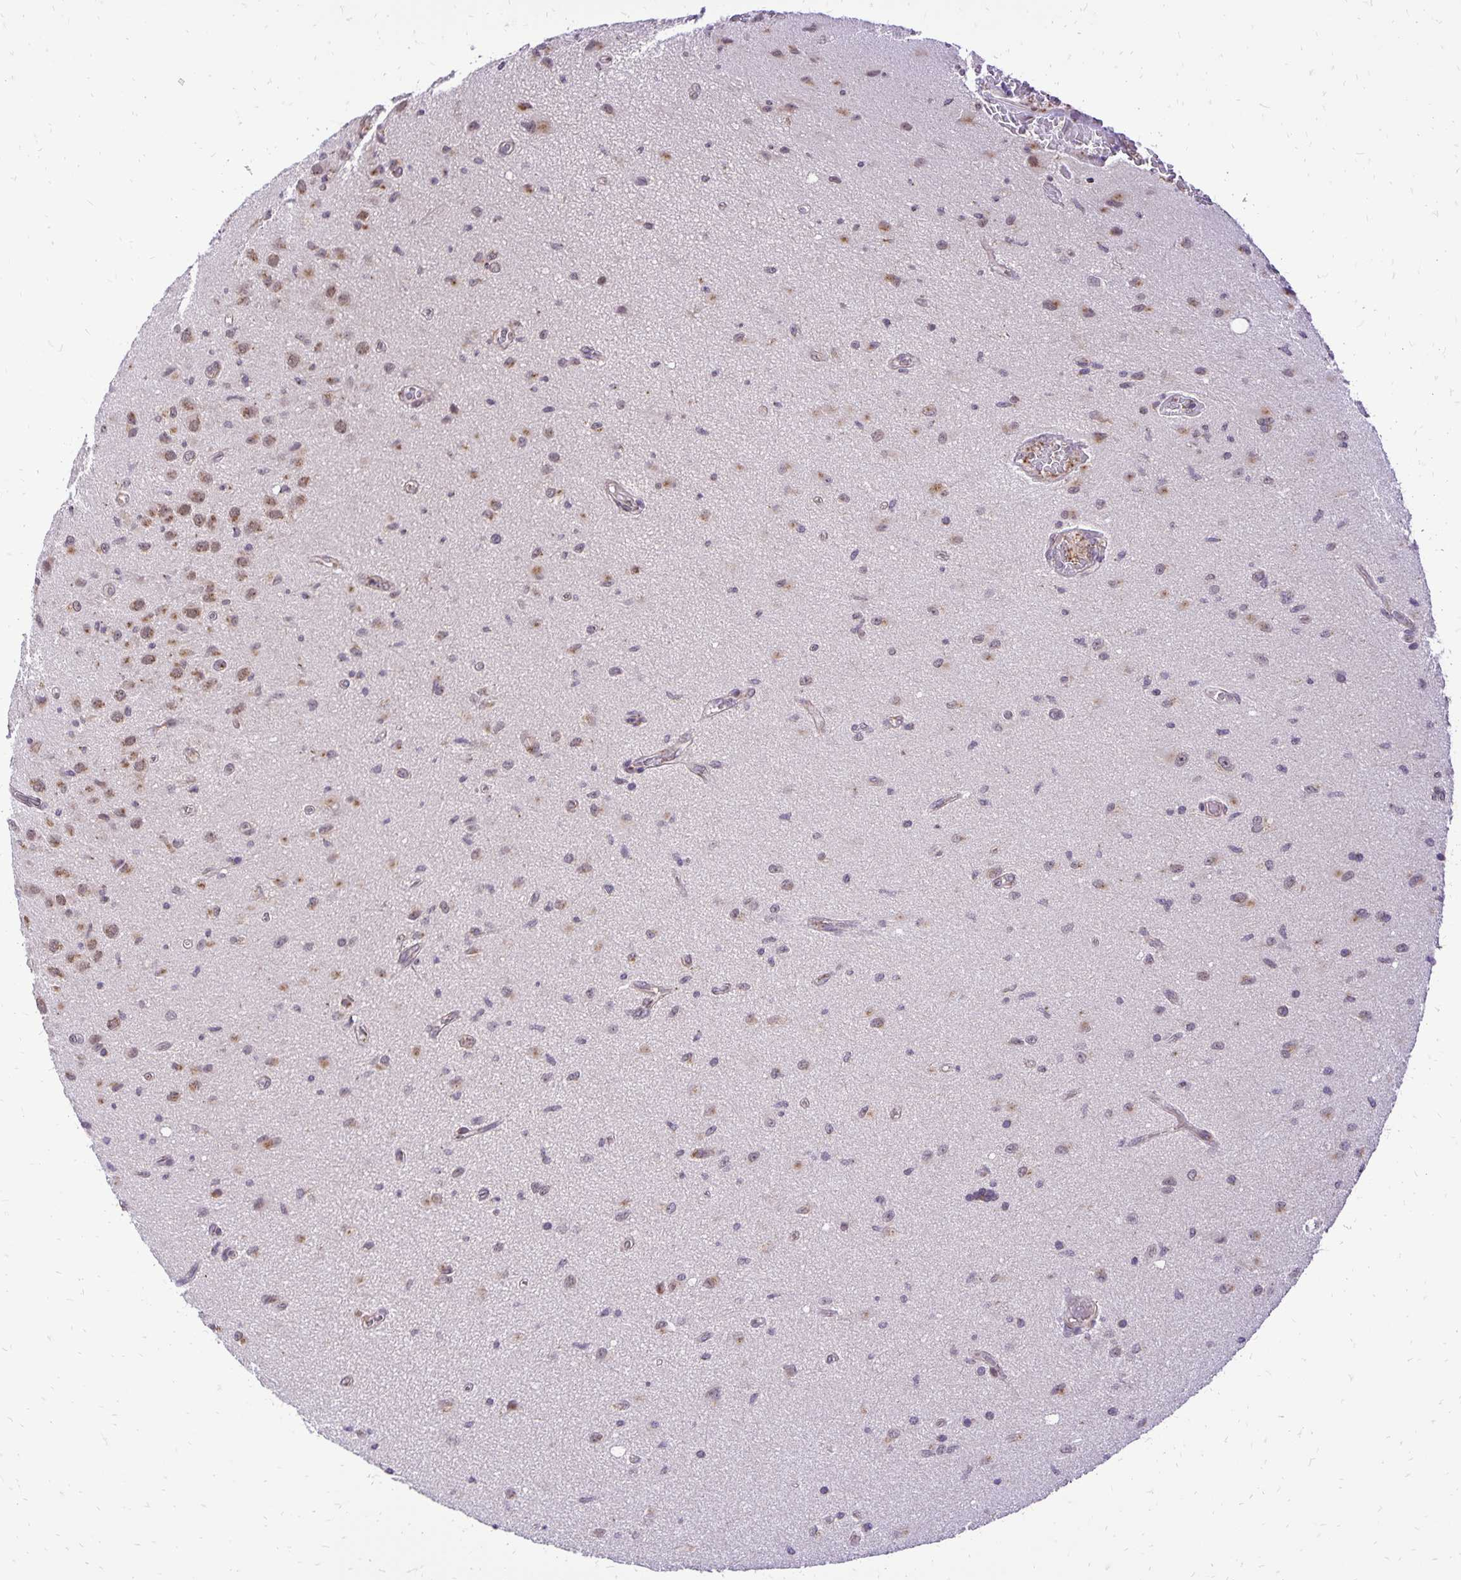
{"staining": {"intensity": "weak", "quantity": "25%-75%", "location": "cytoplasmic/membranous,nuclear"}, "tissue": "glioma", "cell_type": "Tumor cells", "image_type": "cancer", "snomed": [{"axis": "morphology", "description": "Glioma, malignant, High grade"}, {"axis": "topography", "description": "Brain"}], "caption": "High-grade glioma (malignant) stained with immunohistochemistry (IHC) reveals weak cytoplasmic/membranous and nuclear positivity in approximately 25%-75% of tumor cells.", "gene": "GOLGA5", "patient": {"sex": "male", "age": 67}}